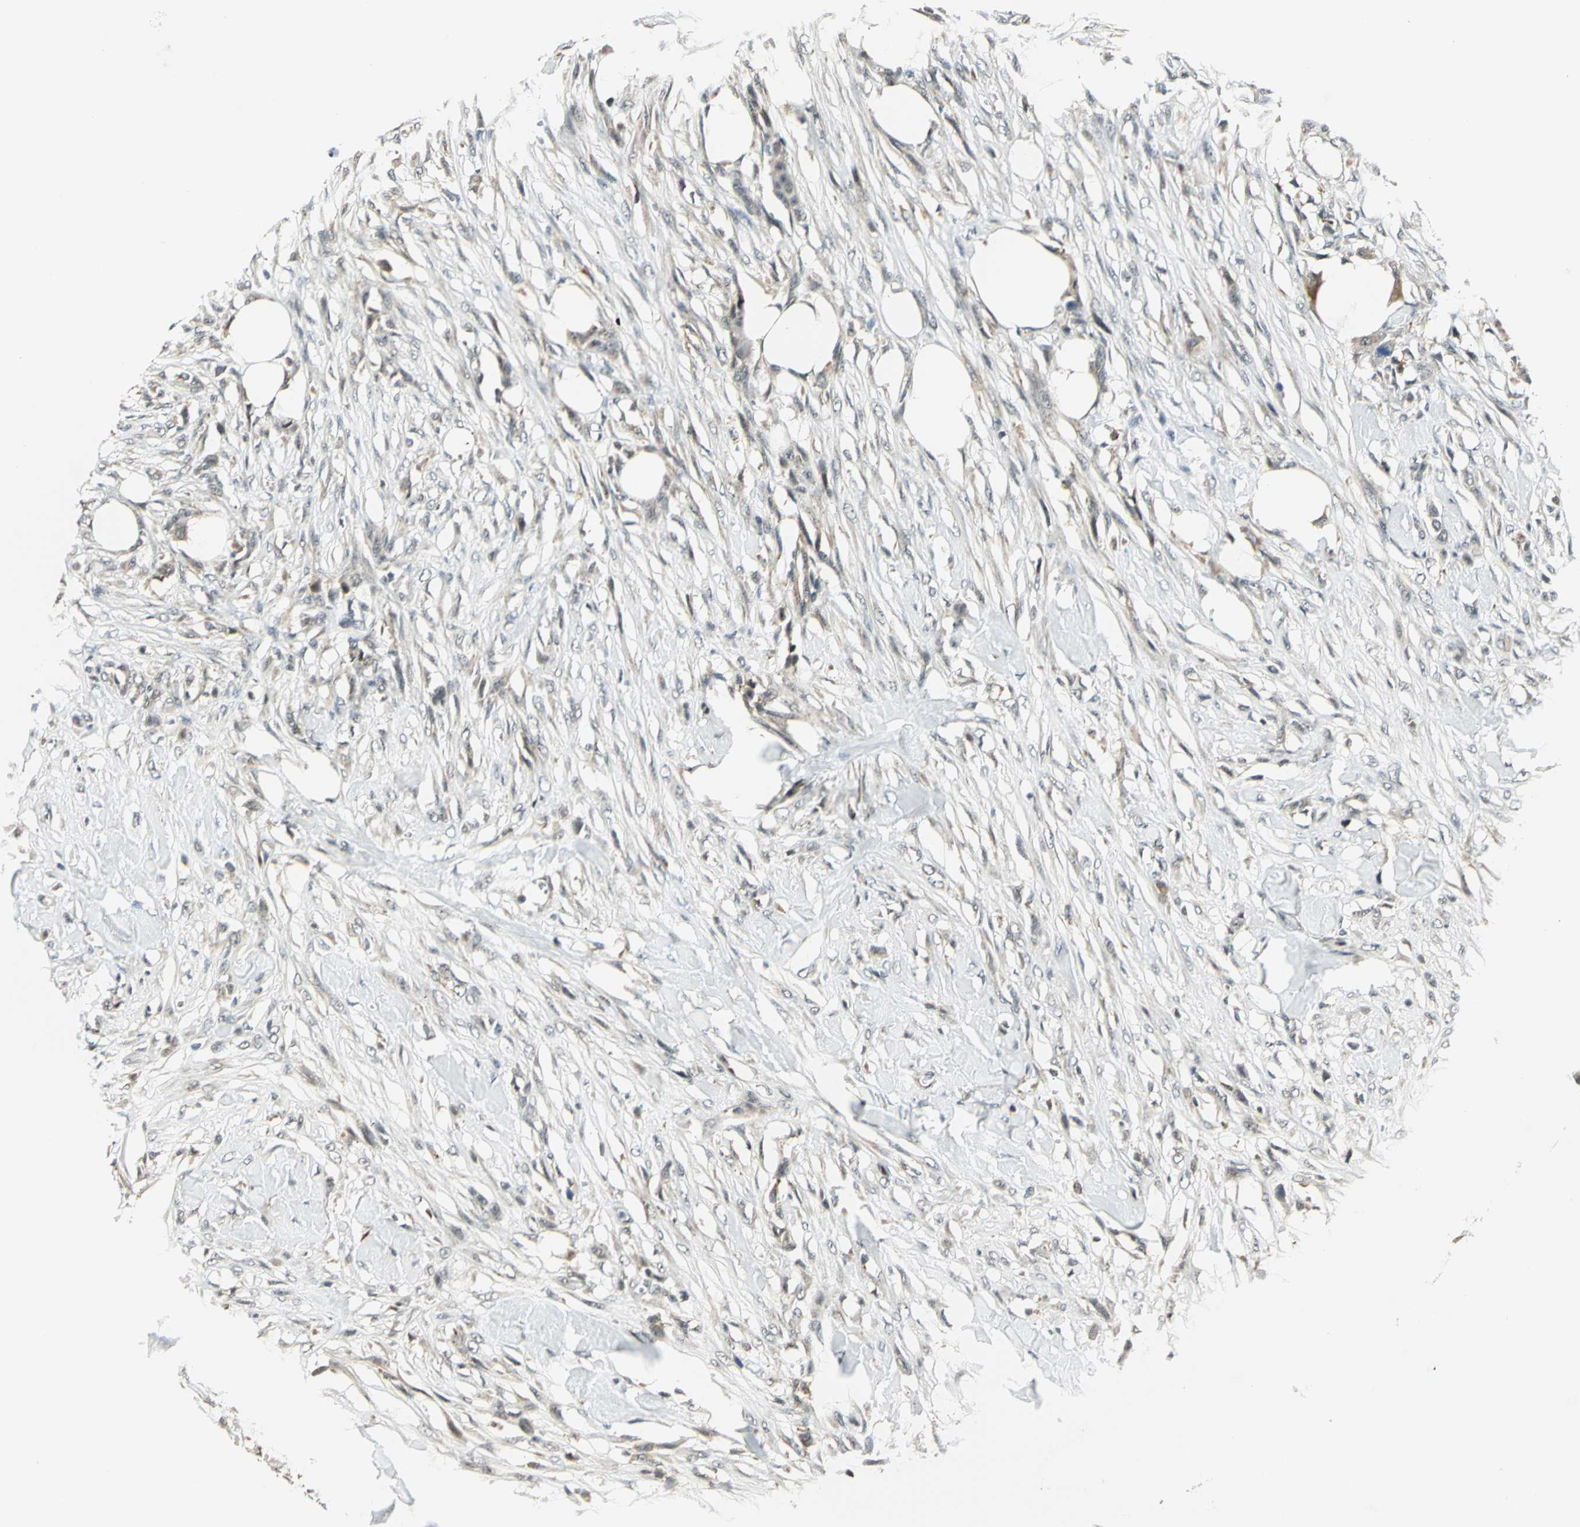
{"staining": {"intensity": "weak", "quantity": "<25%", "location": "cytoplasmic/membranous"}, "tissue": "skin cancer", "cell_type": "Tumor cells", "image_type": "cancer", "snomed": [{"axis": "morphology", "description": "Normal tissue, NOS"}, {"axis": "morphology", "description": "Squamous cell carcinoma, NOS"}, {"axis": "topography", "description": "Skin"}], "caption": "IHC histopathology image of neoplastic tissue: squamous cell carcinoma (skin) stained with DAB exhibits no significant protein staining in tumor cells.", "gene": "PLAGL2", "patient": {"sex": "female", "age": 59}}